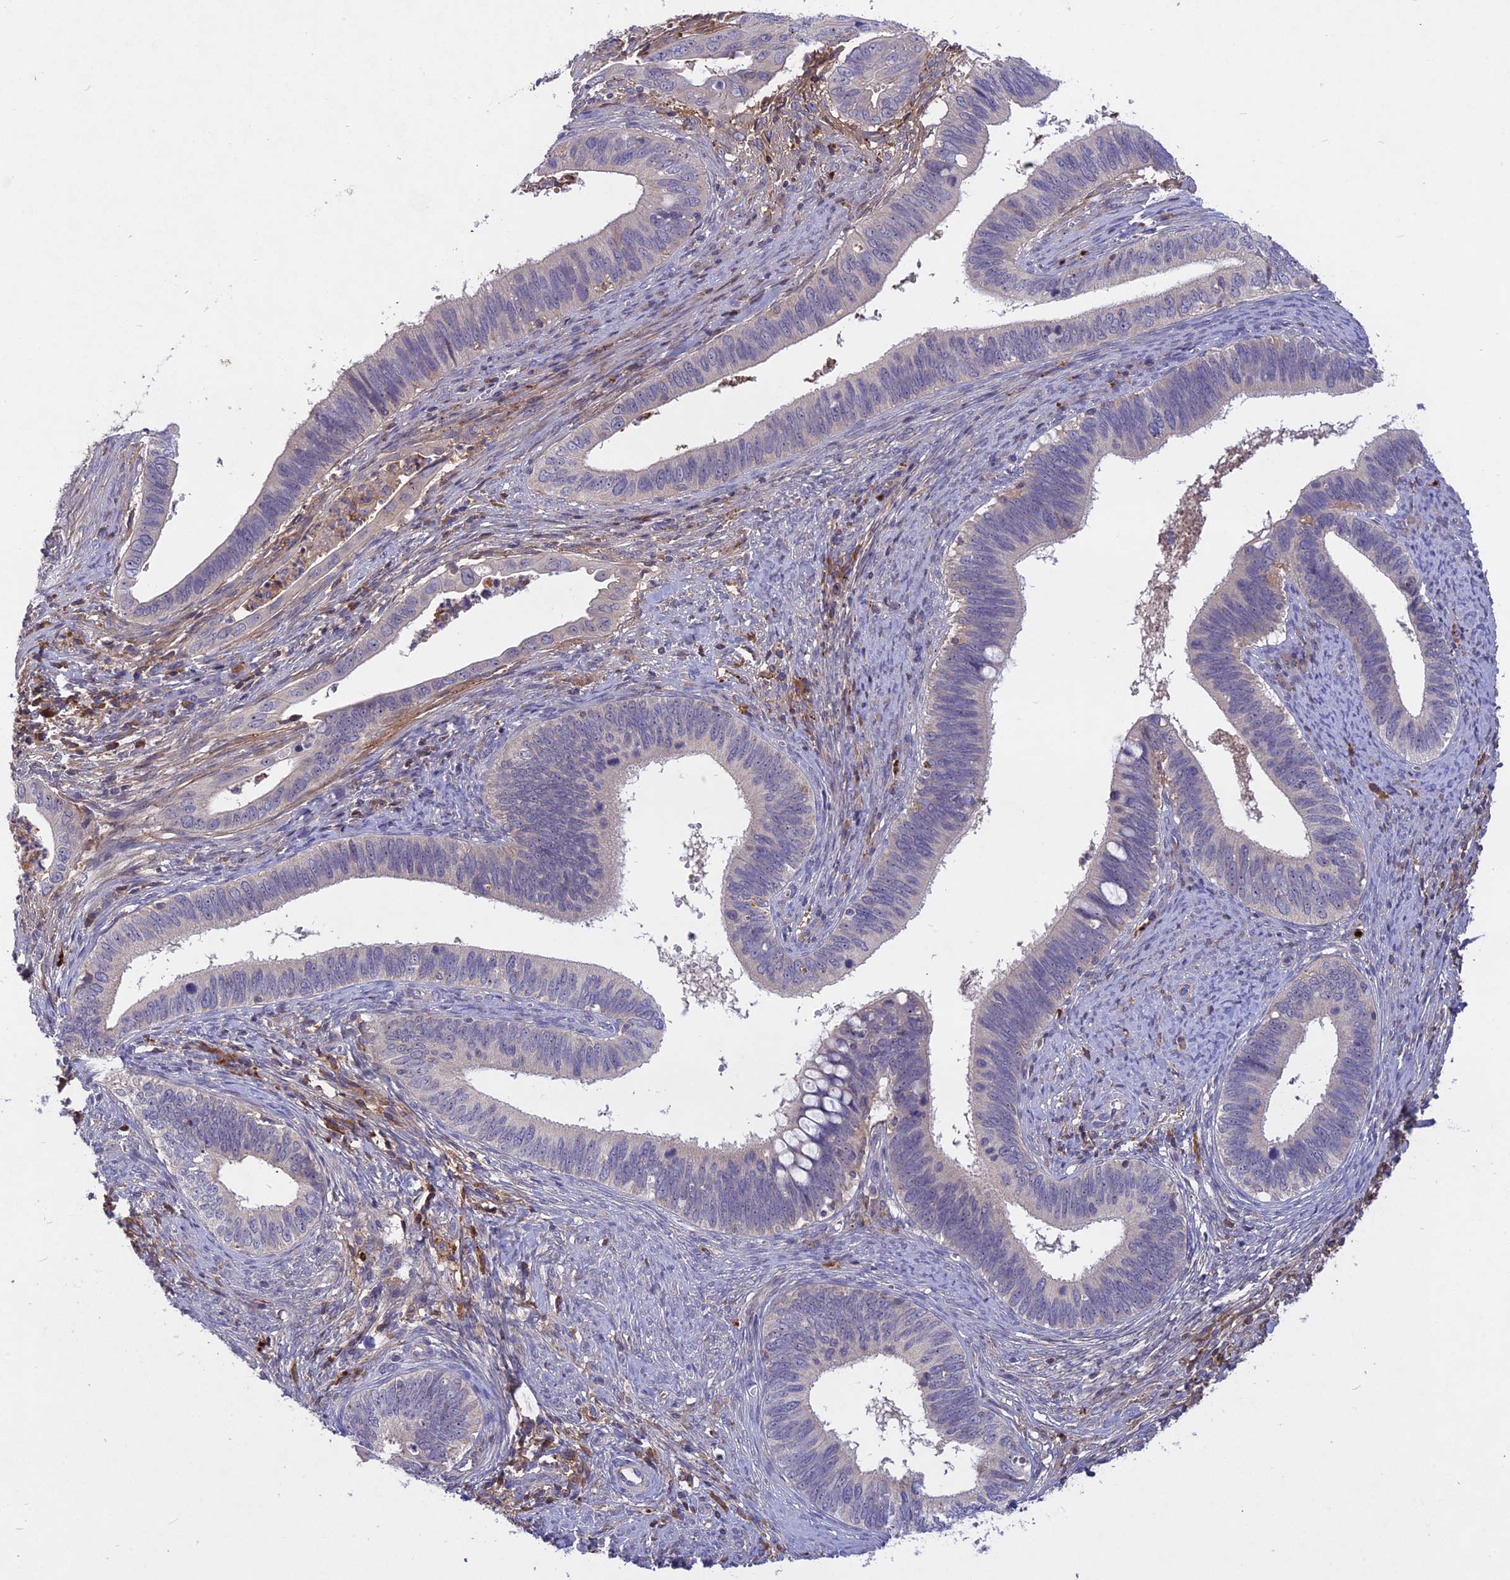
{"staining": {"intensity": "negative", "quantity": "none", "location": "none"}, "tissue": "cervical cancer", "cell_type": "Tumor cells", "image_type": "cancer", "snomed": [{"axis": "morphology", "description": "Adenocarcinoma, NOS"}, {"axis": "topography", "description": "Cervix"}], "caption": "The image shows no staining of tumor cells in adenocarcinoma (cervical).", "gene": "ADO", "patient": {"sex": "female", "age": 42}}